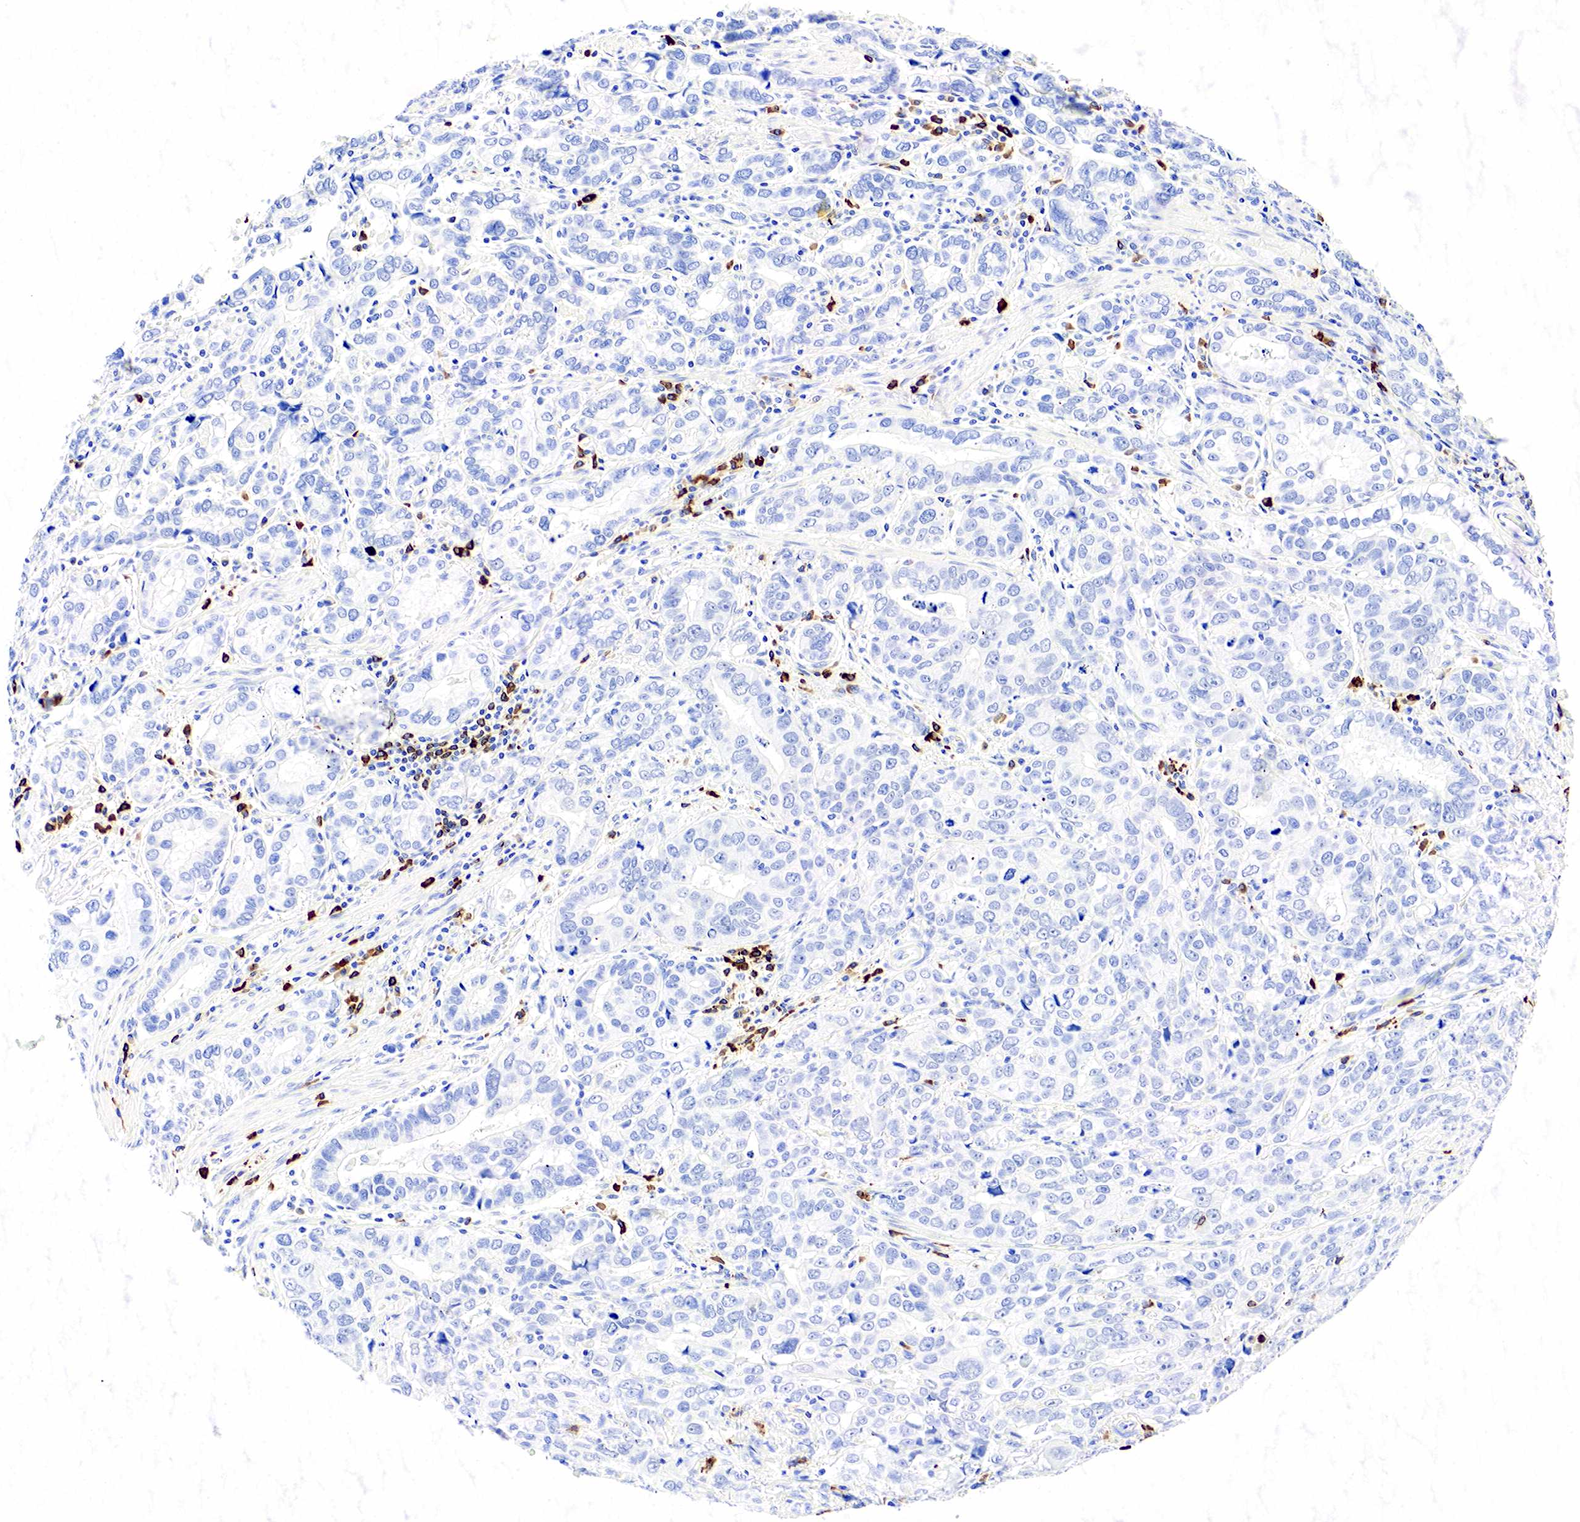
{"staining": {"intensity": "negative", "quantity": "none", "location": "none"}, "tissue": "stomach cancer", "cell_type": "Tumor cells", "image_type": "cancer", "snomed": [{"axis": "morphology", "description": "Adenocarcinoma, NOS"}, {"axis": "topography", "description": "Stomach, upper"}], "caption": "Immunohistochemistry (IHC) of stomach cancer (adenocarcinoma) shows no expression in tumor cells.", "gene": "CD79A", "patient": {"sex": "male", "age": 76}}